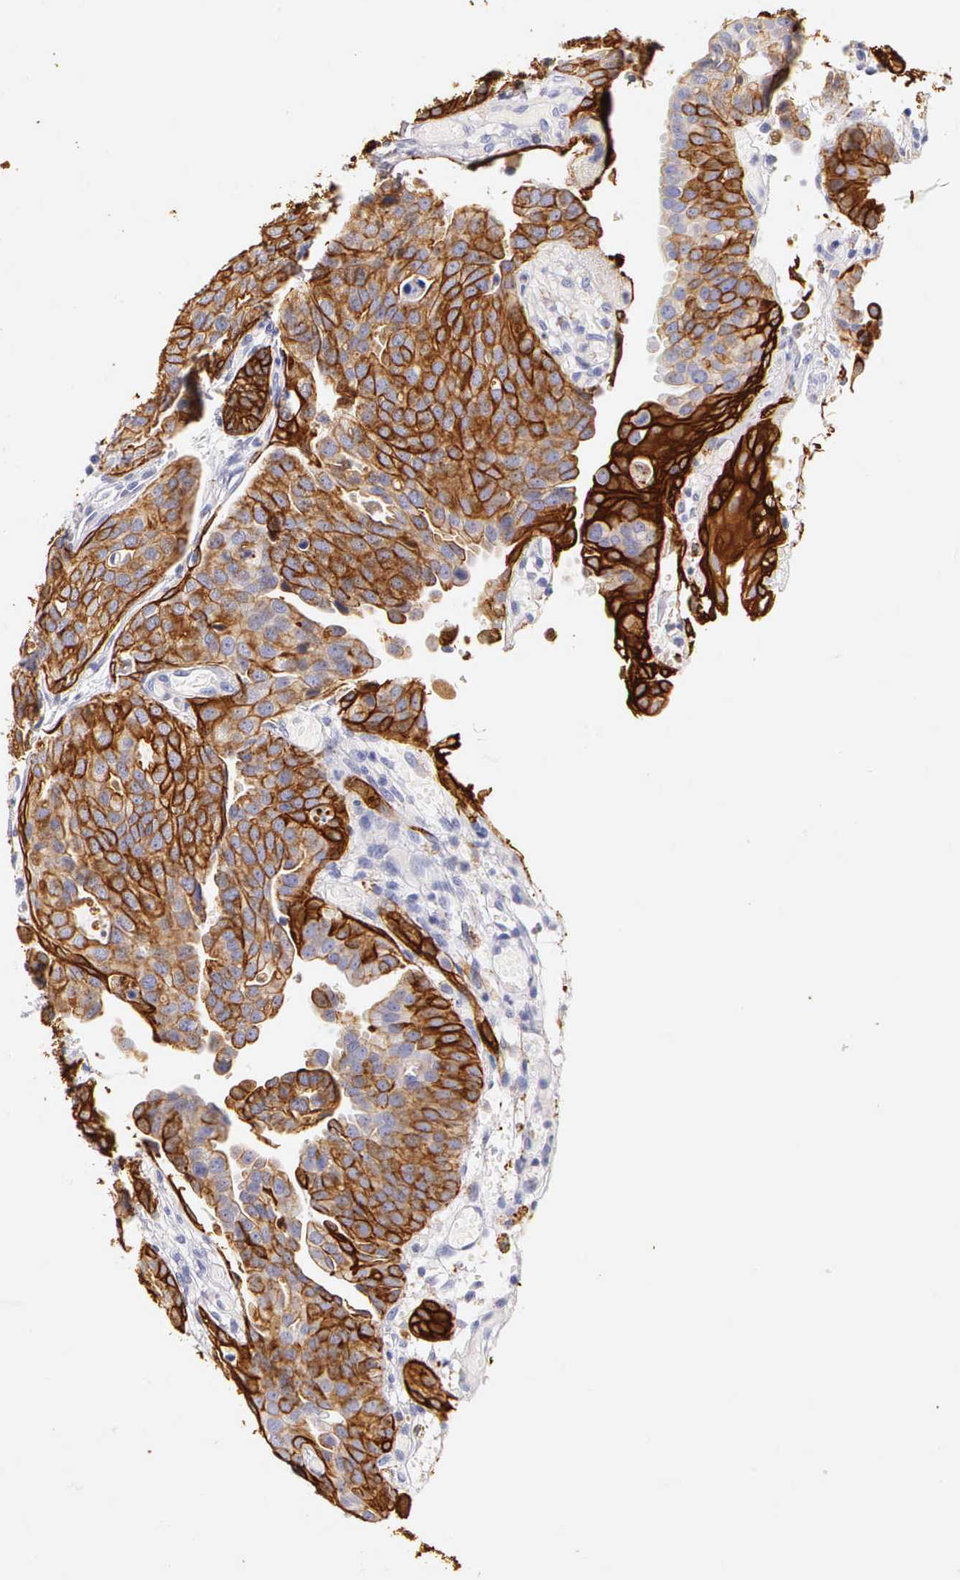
{"staining": {"intensity": "strong", "quantity": ">75%", "location": "cytoplasmic/membranous"}, "tissue": "urothelial cancer", "cell_type": "Tumor cells", "image_type": "cancer", "snomed": [{"axis": "morphology", "description": "Urothelial carcinoma, High grade"}, {"axis": "topography", "description": "Urinary bladder"}], "caption": "Strong cytoplasmic/membranous staining for a protein is seen in about >75% of tumor cells of high-grade urothelial carcinoma using immunohistochemistry (IHC).", "gene": "KRT17", "patient": {"sex": "male", "age": 78}}